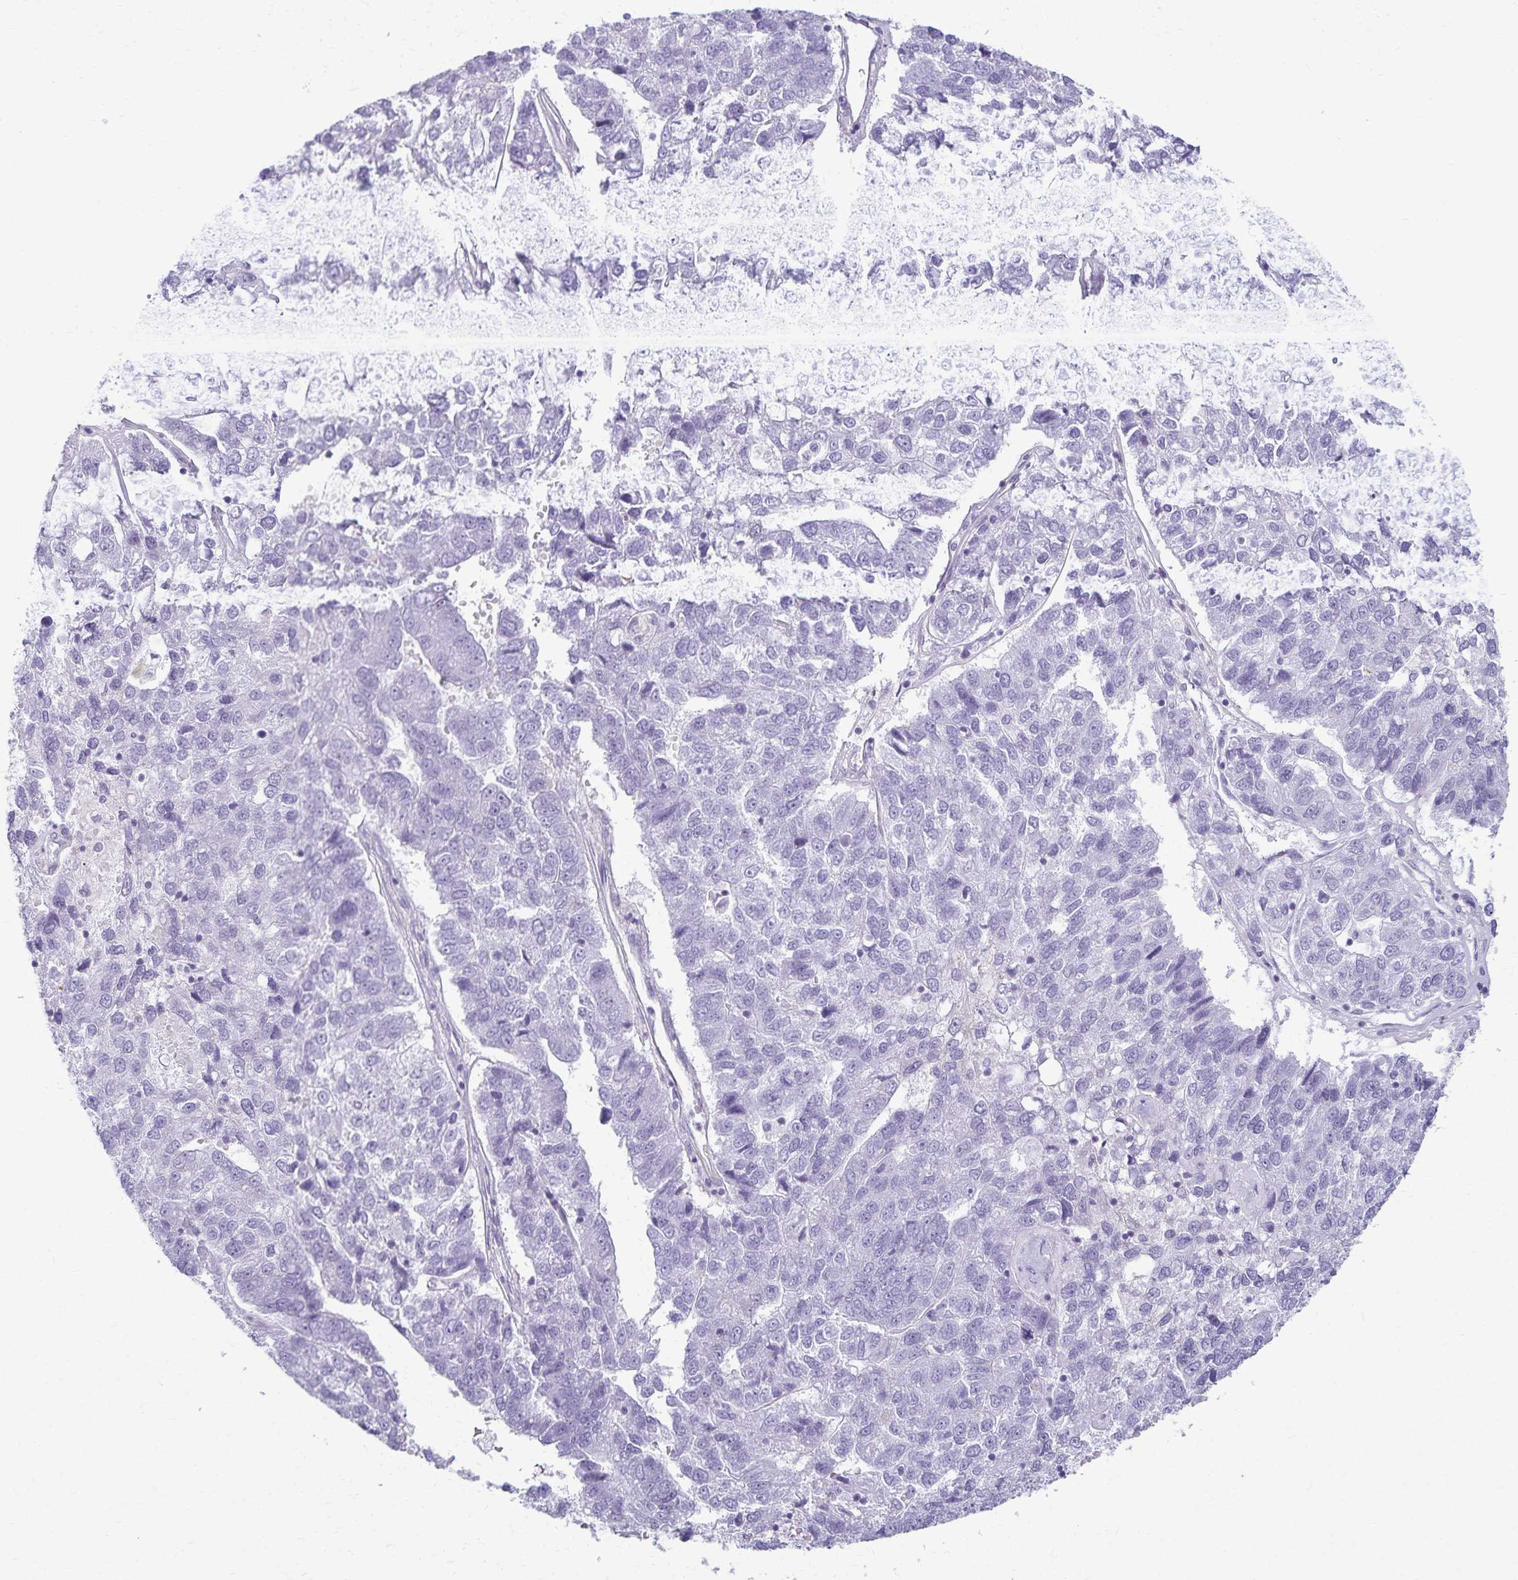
{"staining": {"intensity": "negative", "quantity": "none", "location": "none"}, "tissue": "pancreatic cancer", "cell_type": "Tumor cells", "image_type": "cancer", "snomed": [{"axis": "morphology", "description": "Adenocarcinoma, NOS"}, {"axis": "topography", "description": "Pancreas"}], "caption": "Immunohistochemistry (IHC) of human pancreatic adenocarcinoma exhibits no staining in tumor cells. (DAB immunohistochemistry, high magnification).", "gene": "KISS1", "patient": {"sex": "female", "age": 61}}